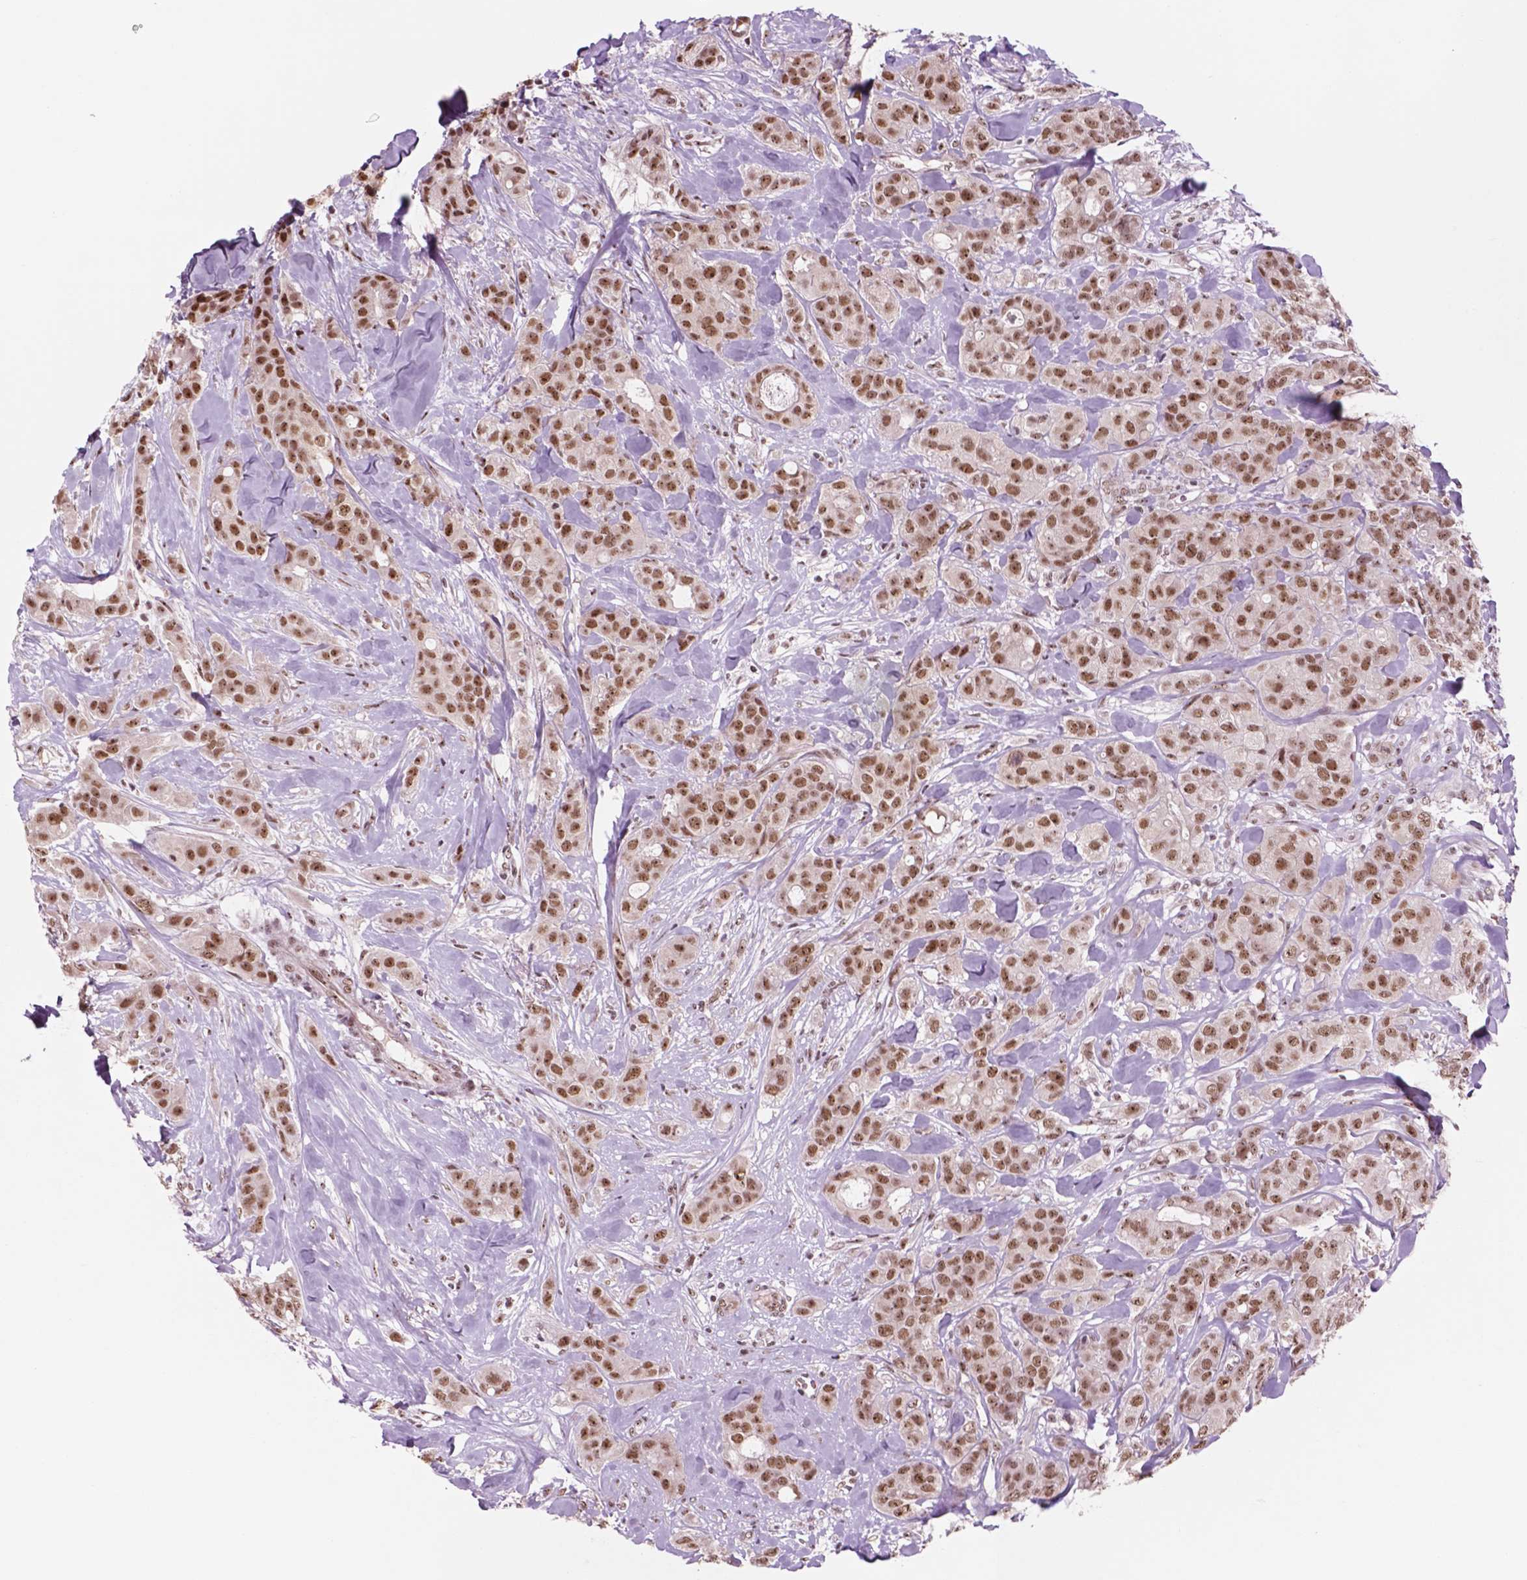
{"staining": {"intensity": "strong", "quantity": ">75%", "location": "nuclear"}, "tissue": "breast cancer", "cell_type": "Tumor cells", "image_type": "cancer", "snomed": [{"axis": "morphology", "description": "Duct carcinoma"}, {"axis": "topography", "description": "Breast"}], "caption": "IHC histopathology image of neoplastic tissue: breast infiltrating ductal carcinoma stained using IHC shows high levels of strong protein expression localized specifically in the nuclear of tumor cells, appearing as a nuclear brown color.", "gene": "POLR2E", "patient": {"sex": "female", "age": 43}}